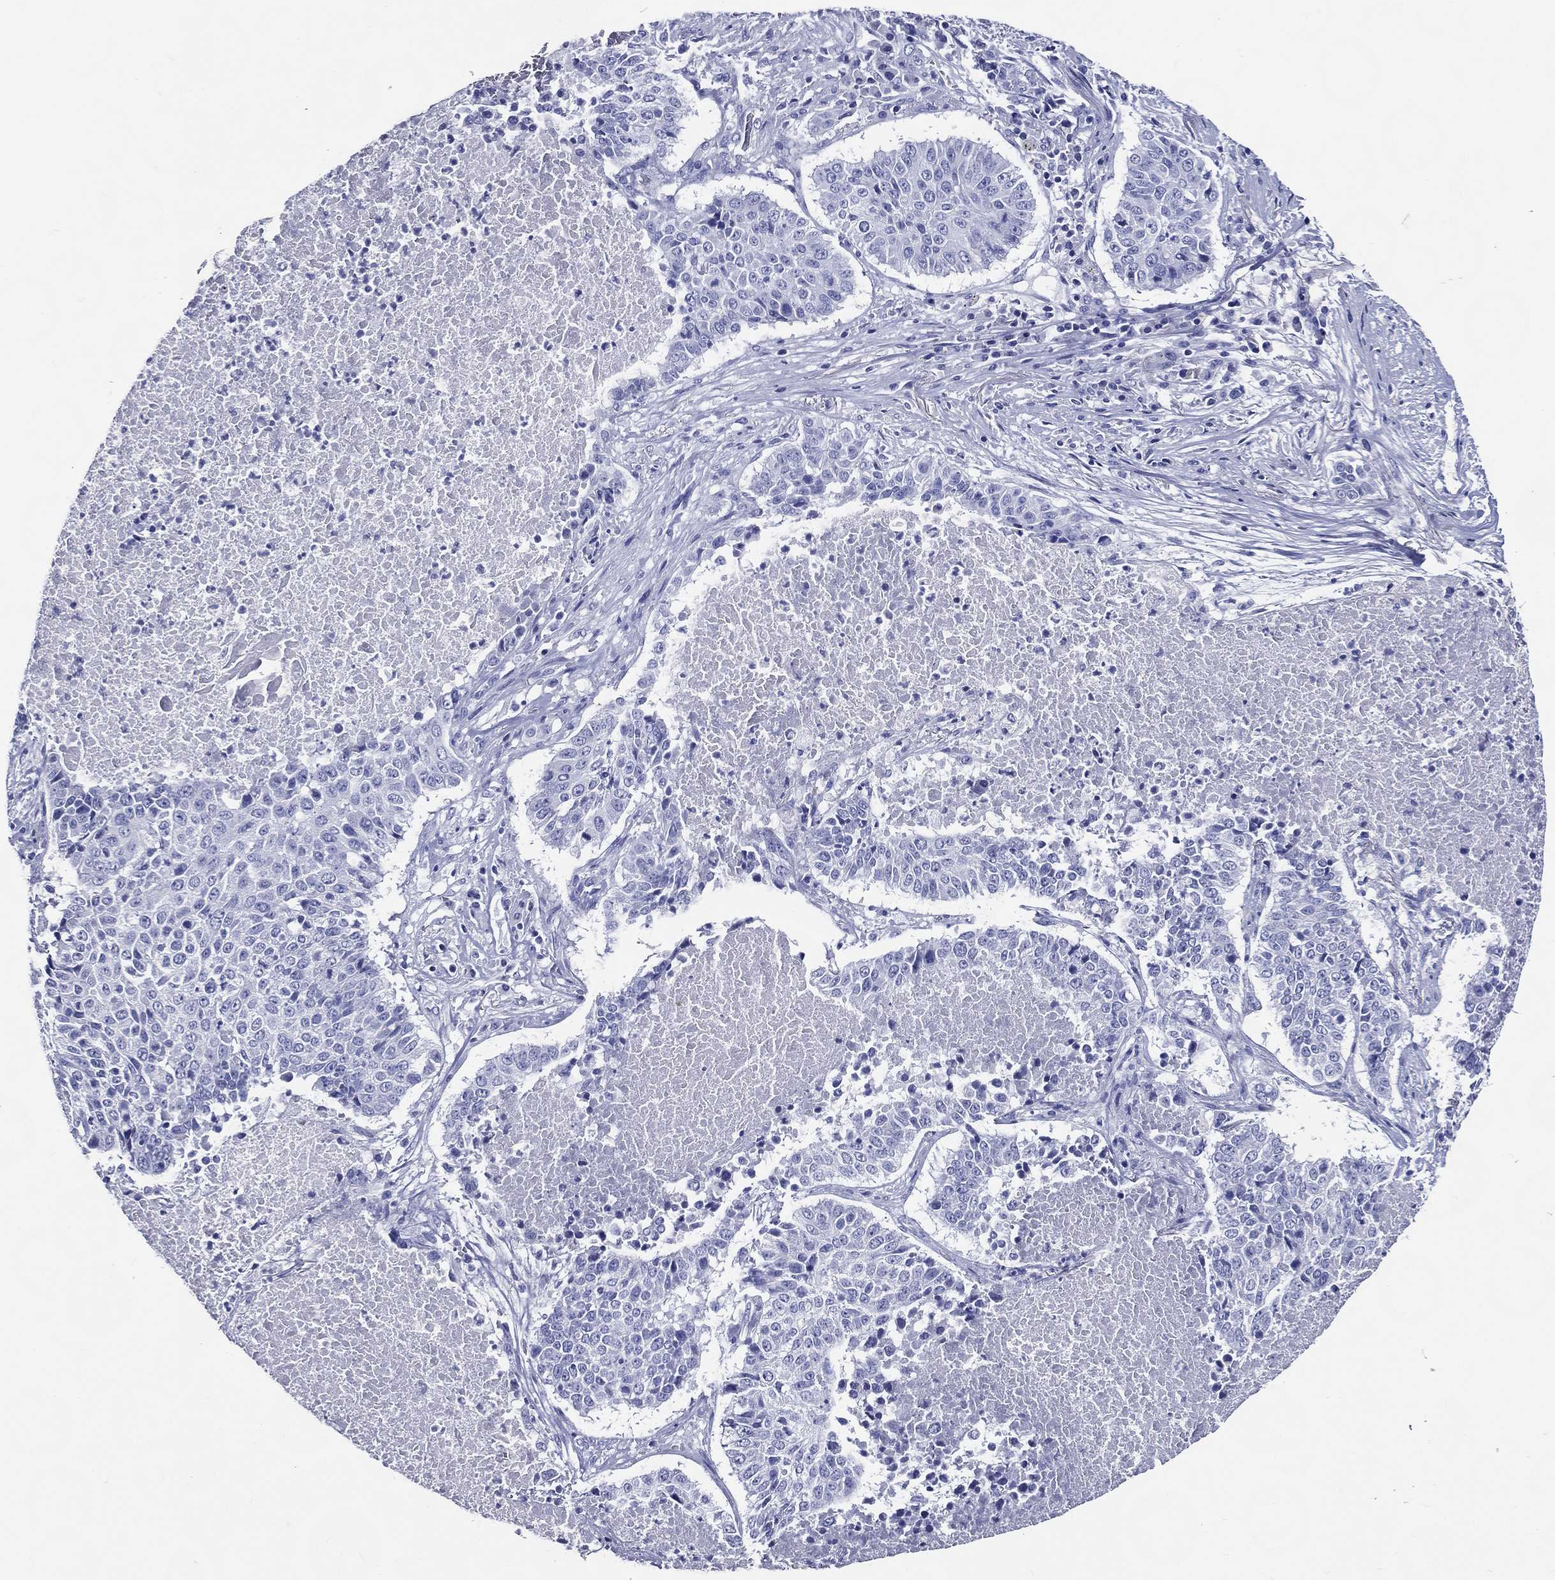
{"staining": {"intensity": "negative", "quantity": "none", "location": "none"}, "tissue": "lung cancer", "cell_type": "Tumor cells", "image_type": "cancer", "snomed": [{"axis": "morphology", "description": "Squamous cell carcinoma, NOS"}, {"axis": "topography", "description": "Lung"}], "caption": "Protein analysis of squamous cell carcinoma (lung) displays no significant staining in tumor cells.", "gene": "ACE2", "patient": {"sex": "male", "age": 64}}